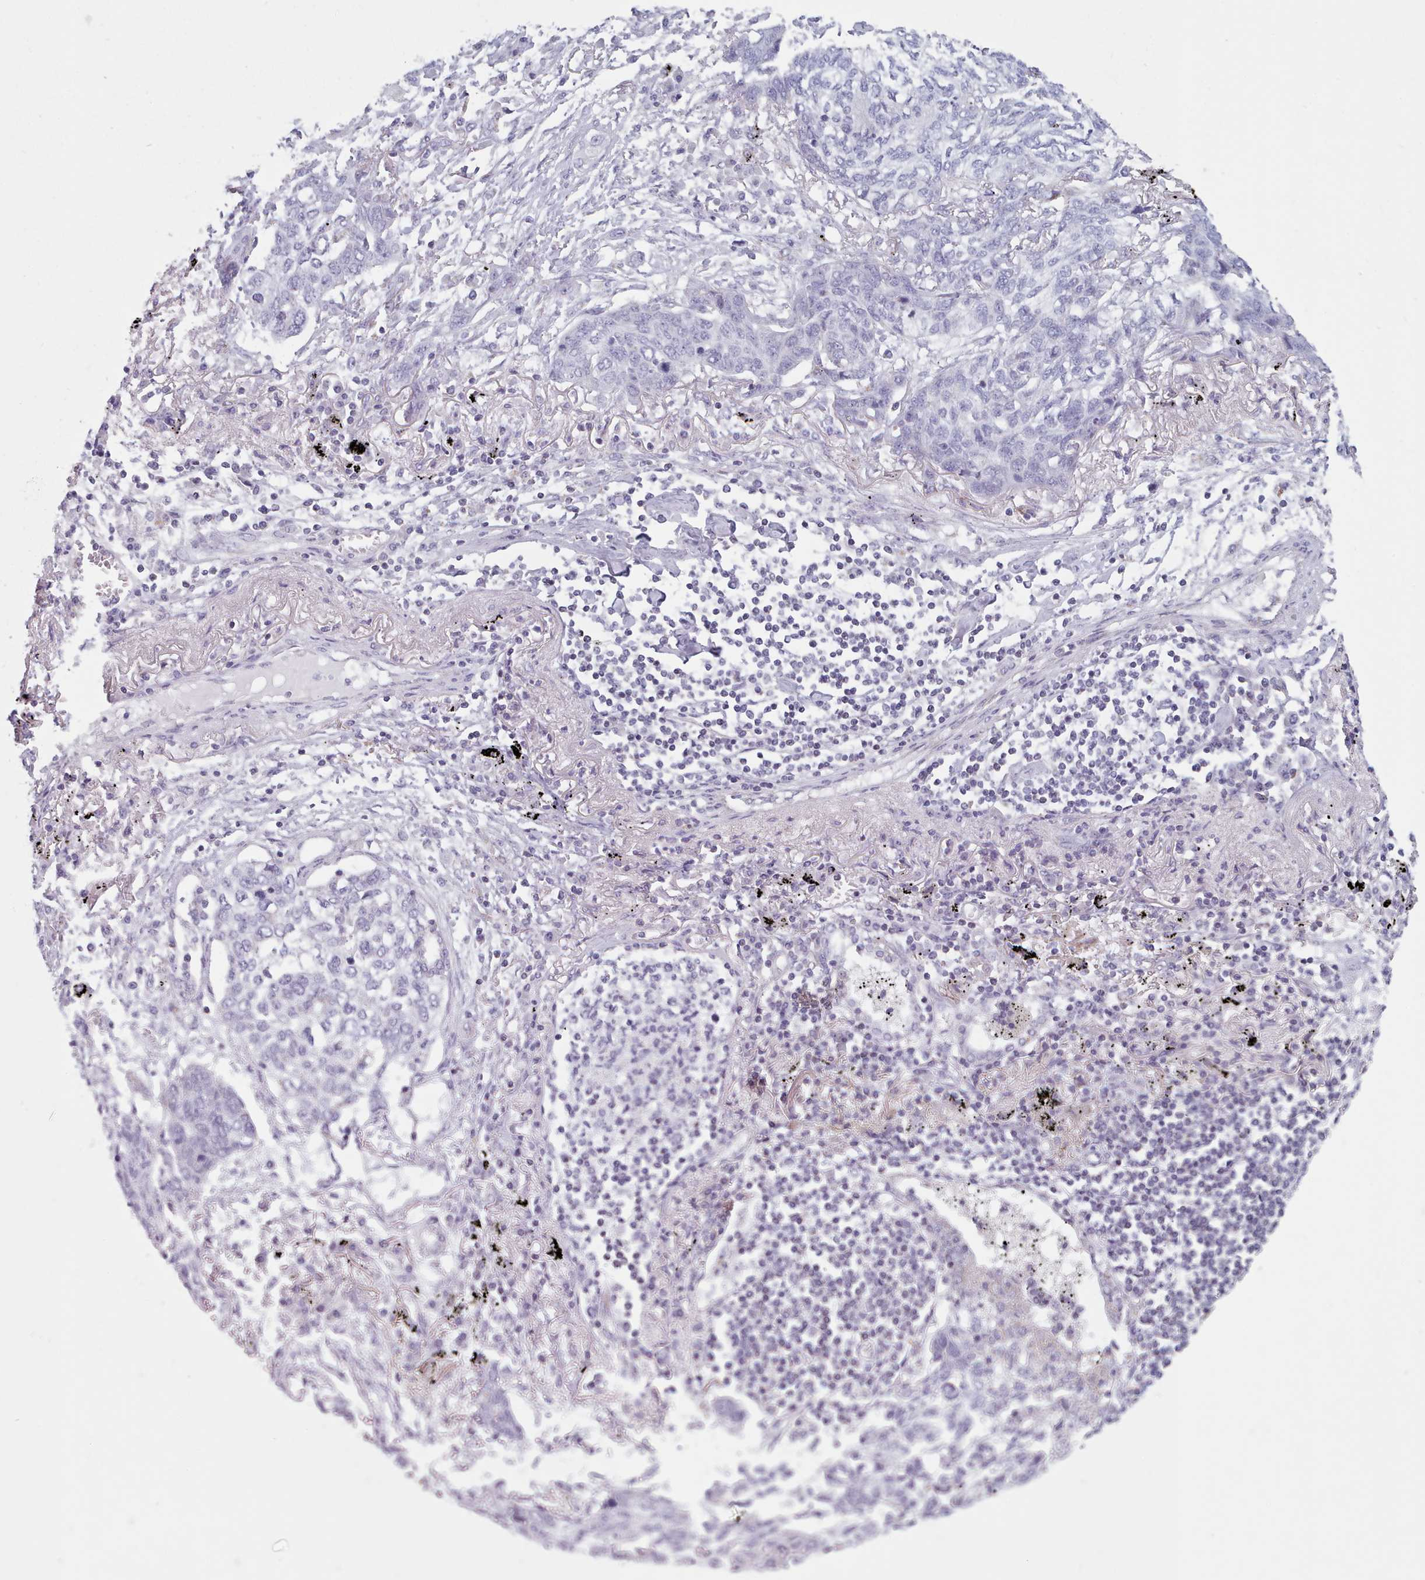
{"staining": {"intensity": "negative", "quantity": "none", "location": "none"}, "tissue": "lung cancer", "cell_type": "Tumor cells", "image_type": "cancer", "snomed": [{"axis": "morphology", "description": "Squamous cell carcinoma, NOS"}, {"axis": "topography", "description": "Lung"}], "caption": "DAB (3,3'-diaminobenzidine) immunohistochemical staining of human lung cancer (squamous cell carcinoma) displays no significant expression in tumor cells. Nuclei are stained in blue.", "gene": "FAM170B", "patient": {"sex": "female", "age": 63}}